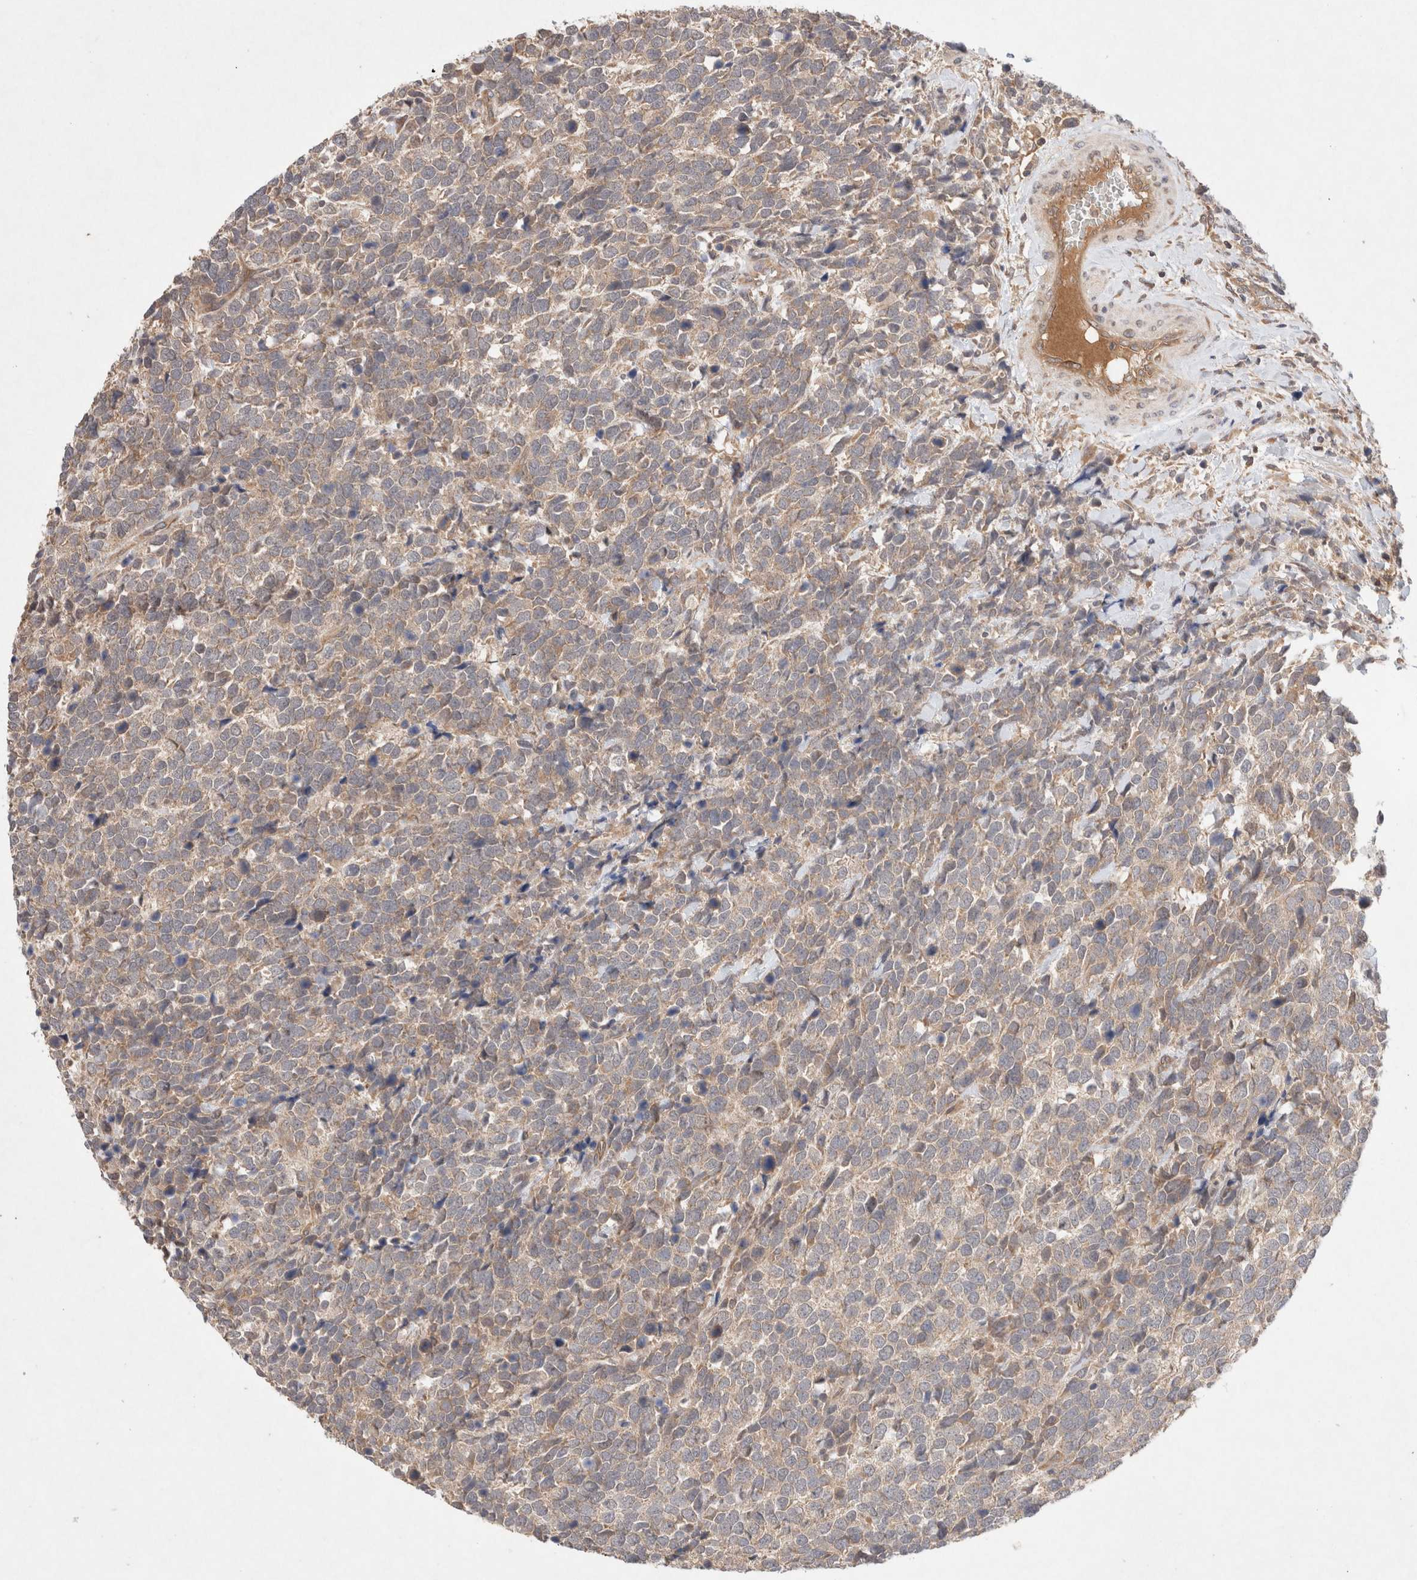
{"staining": {"intensity": "weak", "quantity": ">75%", "location": "cytoplasmic/membranous"}, "tissue": "urothelial cancer", "cell_type": "Tumor cells", "image_type": "cancer", "snomed": [{"axis": "morphology", "description": "Urothelial carcinoma, High grade"}, {"axis": "topography", "description": "Urinary bladder"}], "caption": "Weak cytoplasmic/membranous expression is appreciated in approximately >75% of tumor cells in urothelial cancer.", "gene": "KLHL20", "patient": {"sex": "female", "age": 82}}